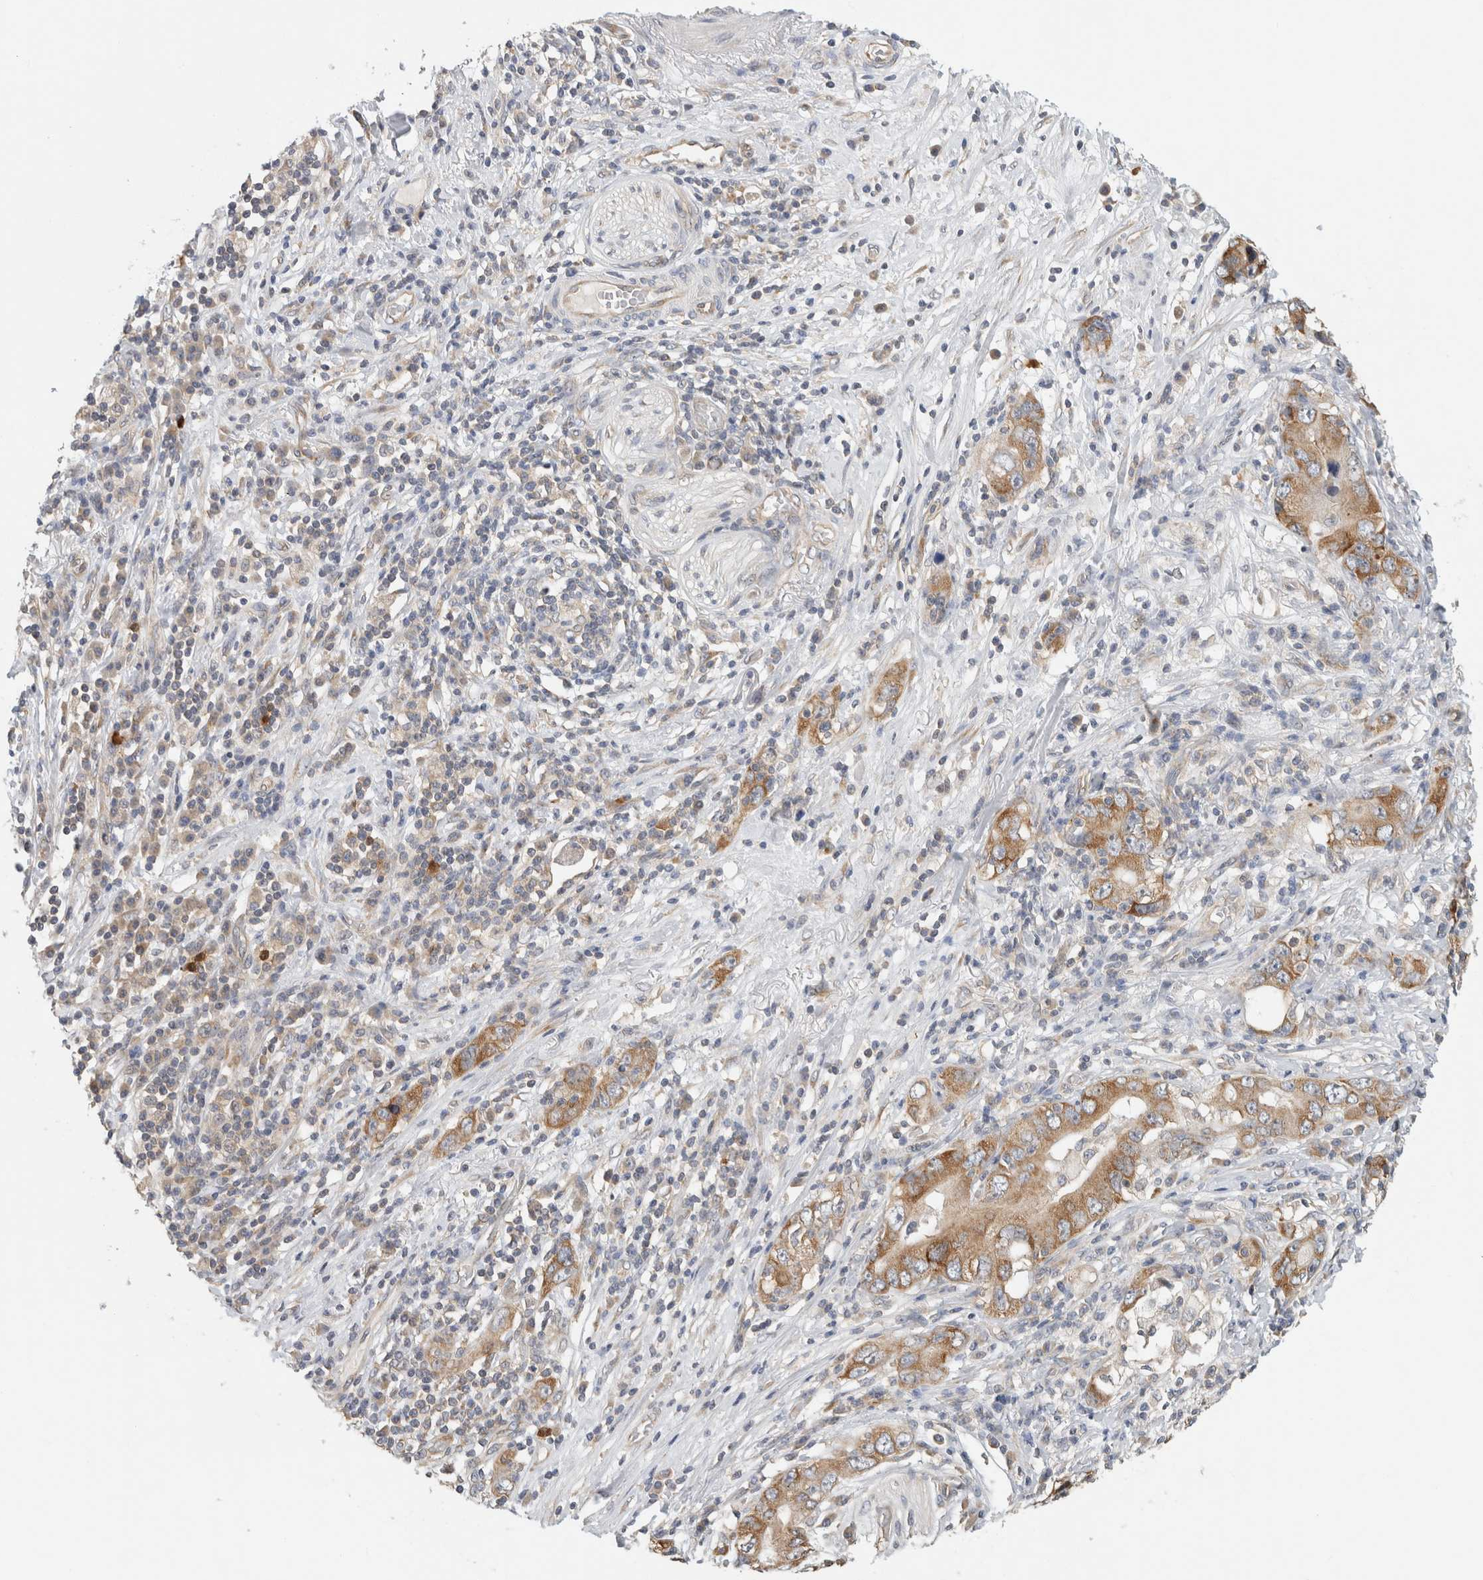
{"staining": {"intensity": "moderate", "quantity": ">75%", "location": "cytoplasmic/membranous"}, "tissue": "stomach cancer", "cell_type": "Tumor cells", "image_type": "cancer", "snomed": [{"axis": "morphology", "description": "Adenocarcinoma, NOS"}, {"axis": "topography", "description": "Stomach, lower"}], "caption": "Moderate cytoplasmic/membranous expression is identified in approximately >75% of tumor cells in stomach cancer (adenocarcinoma). The staining was performed using DAB (3,3'-diaminobenzidine), with brown indicating positive protein expression. Nuclei are stained blue with hematoxylin.", "gene": "PUM1", "patient": {"sex": "female", "age": 93}}